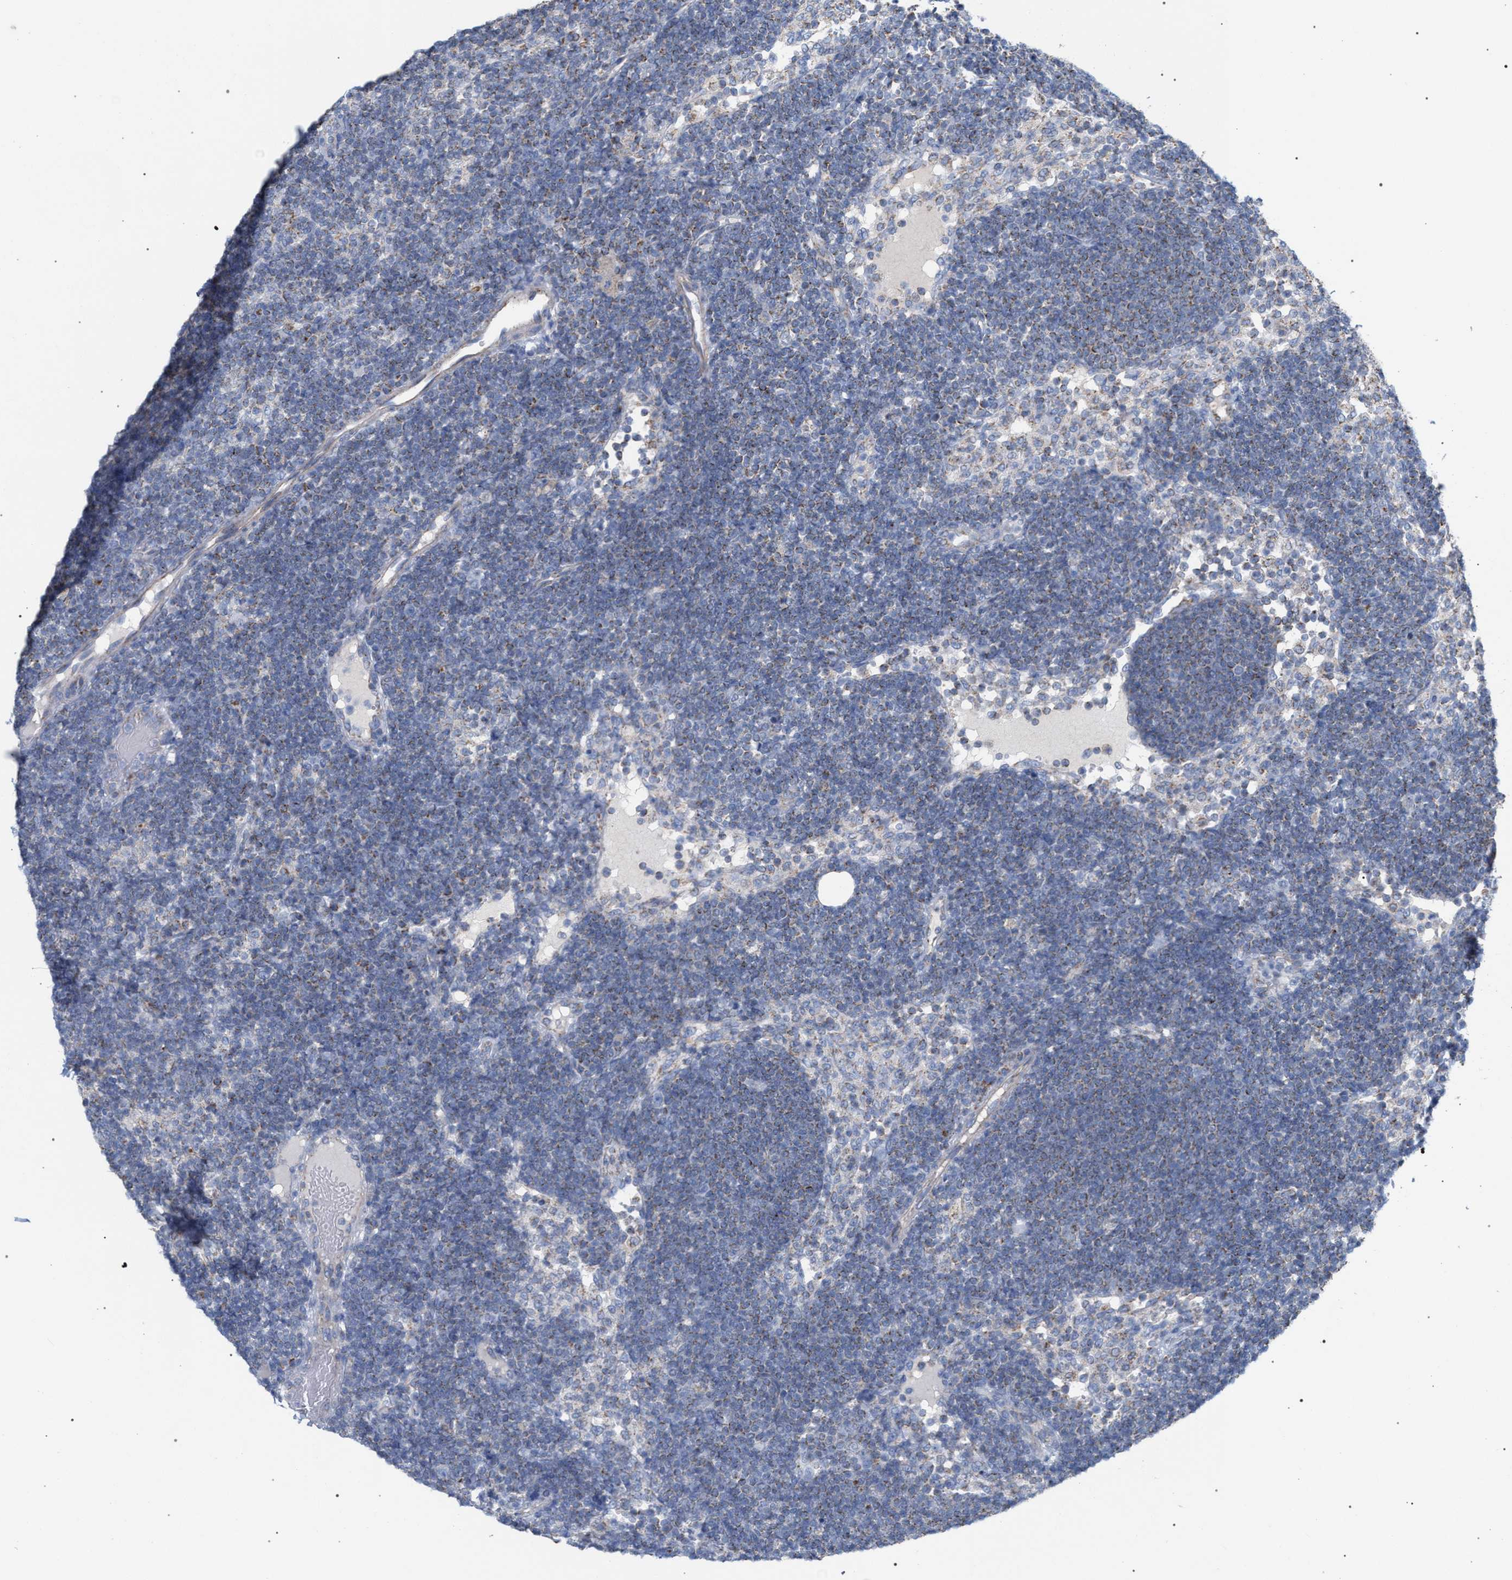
{"staining": {"intensity": "negative", "quantity": "none", "location": "none"}, "tissue": "lymph node", "cell_type": "Germinal center cells", "image_type": "normal", "snomed": [{"axis": "morphology", "description": "Normal tissue, NOS"}, {"axis": "morphology", "description": "Carcinoid, malignant, NOS"}, {"axis": "topography", "description": "Lymph node"}], "caption": "This micrograph is of benign lymph node stained with immunohistochemistry to label a protein in brown with the nuclei are counter-stained blue. There is no expression in germinal center cells.", "gene": "ECI2", "patient": {"sex": "male", "age": 47}}